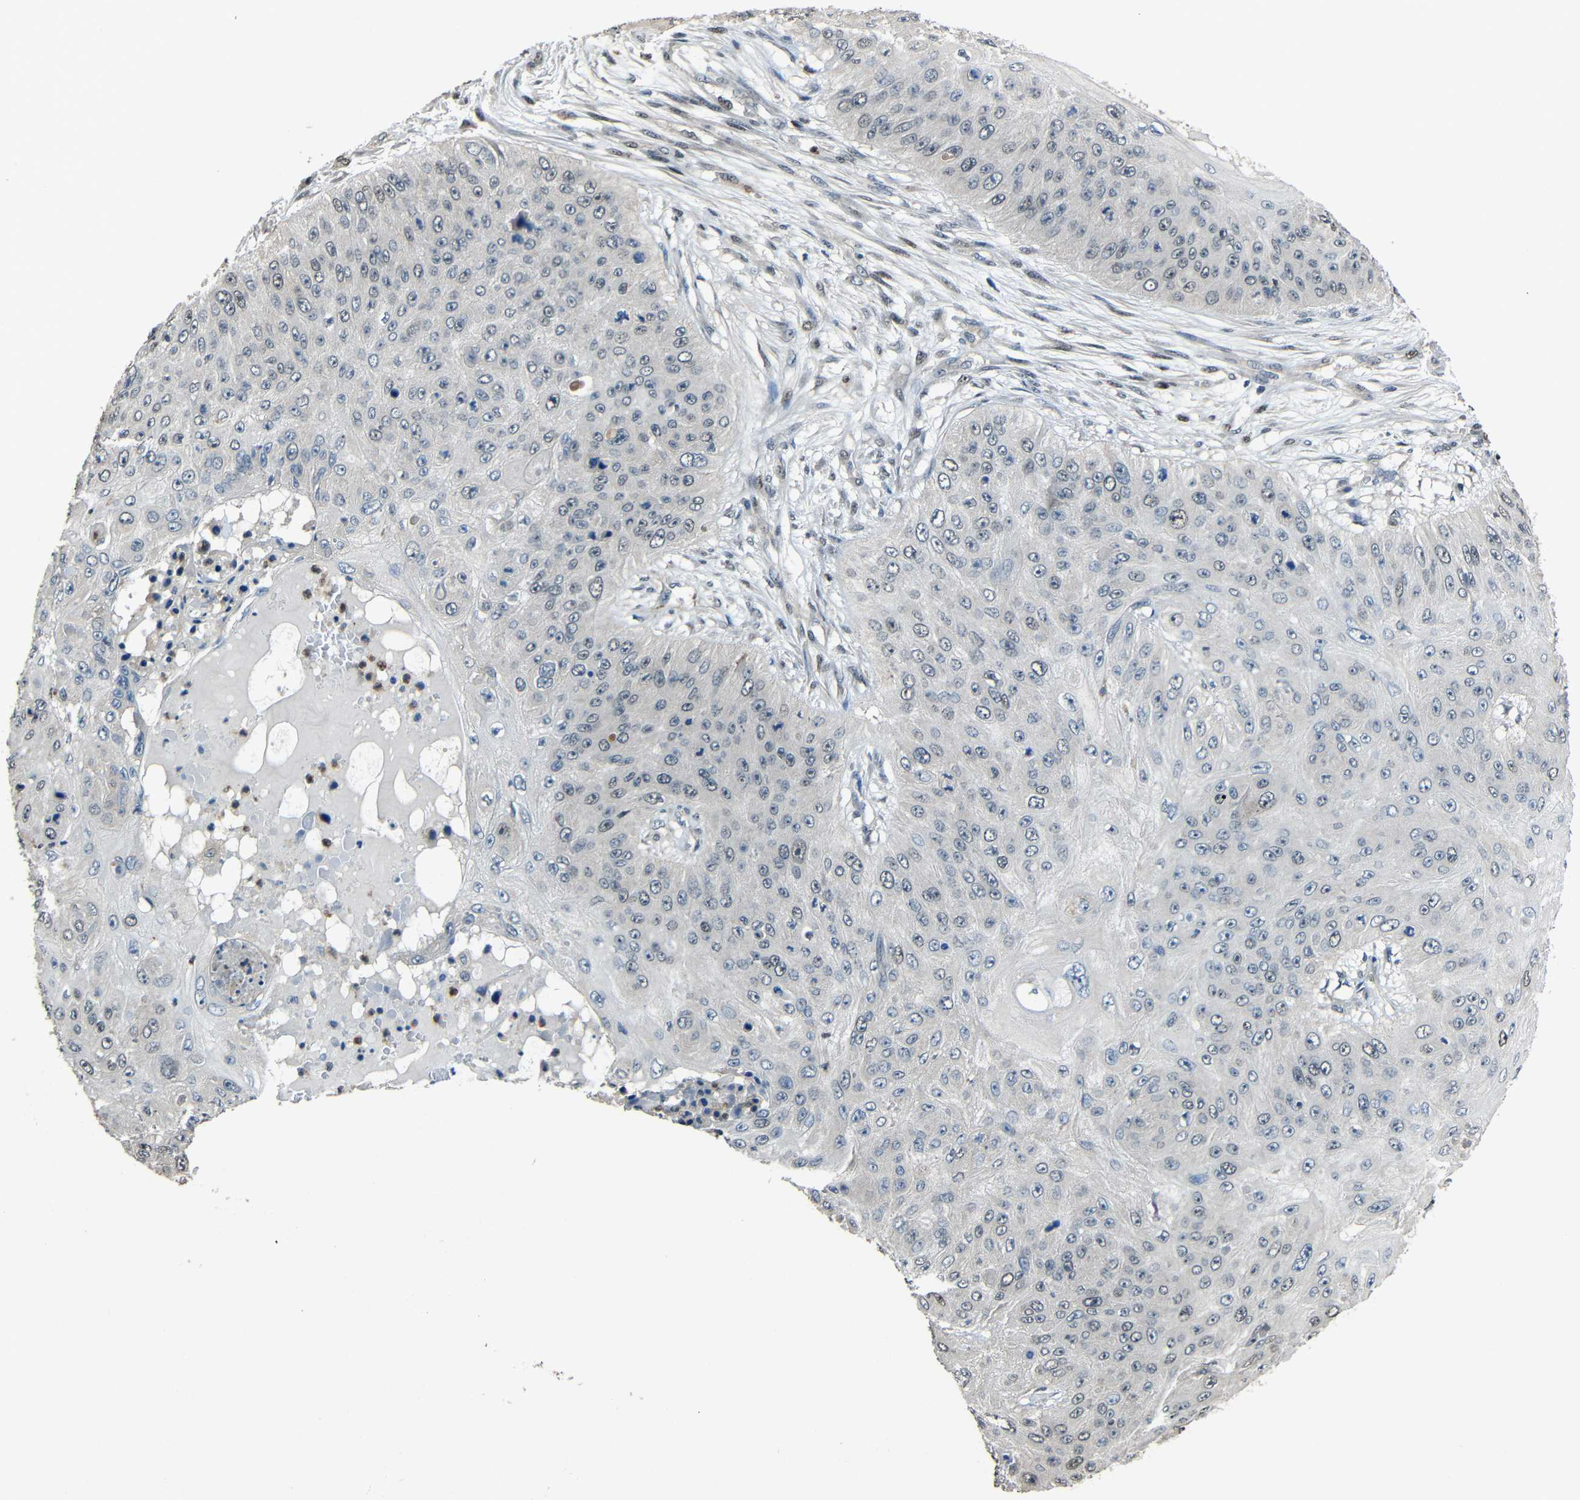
{"staining": {"intensity": "negative", "quantity": "none", "location": "none"}, "tissue": "skin cancer", "cell_type": "Tumor cells", "image_type": "cancer", "snomed": [{"axis": "morphology", "description": "Squamous cell carcinoma, NOS"}, {"axis": "topography", "description": "Skin"}], "caption": "High power microscopy histopathology image of an immunohistochemistry micrograph of skin cancer (squamous cell carcinoma), revealing no significant staining in tumor cells. The staining was performed using DAB (3,3'-diaminobenzidine) to visualize the protein expression in brown, while the nuclei were stained in blue with hematoxylin (Magnification: 20x).", "gene": "STBD1", "patient": {"sex": "female", "age": 80}}